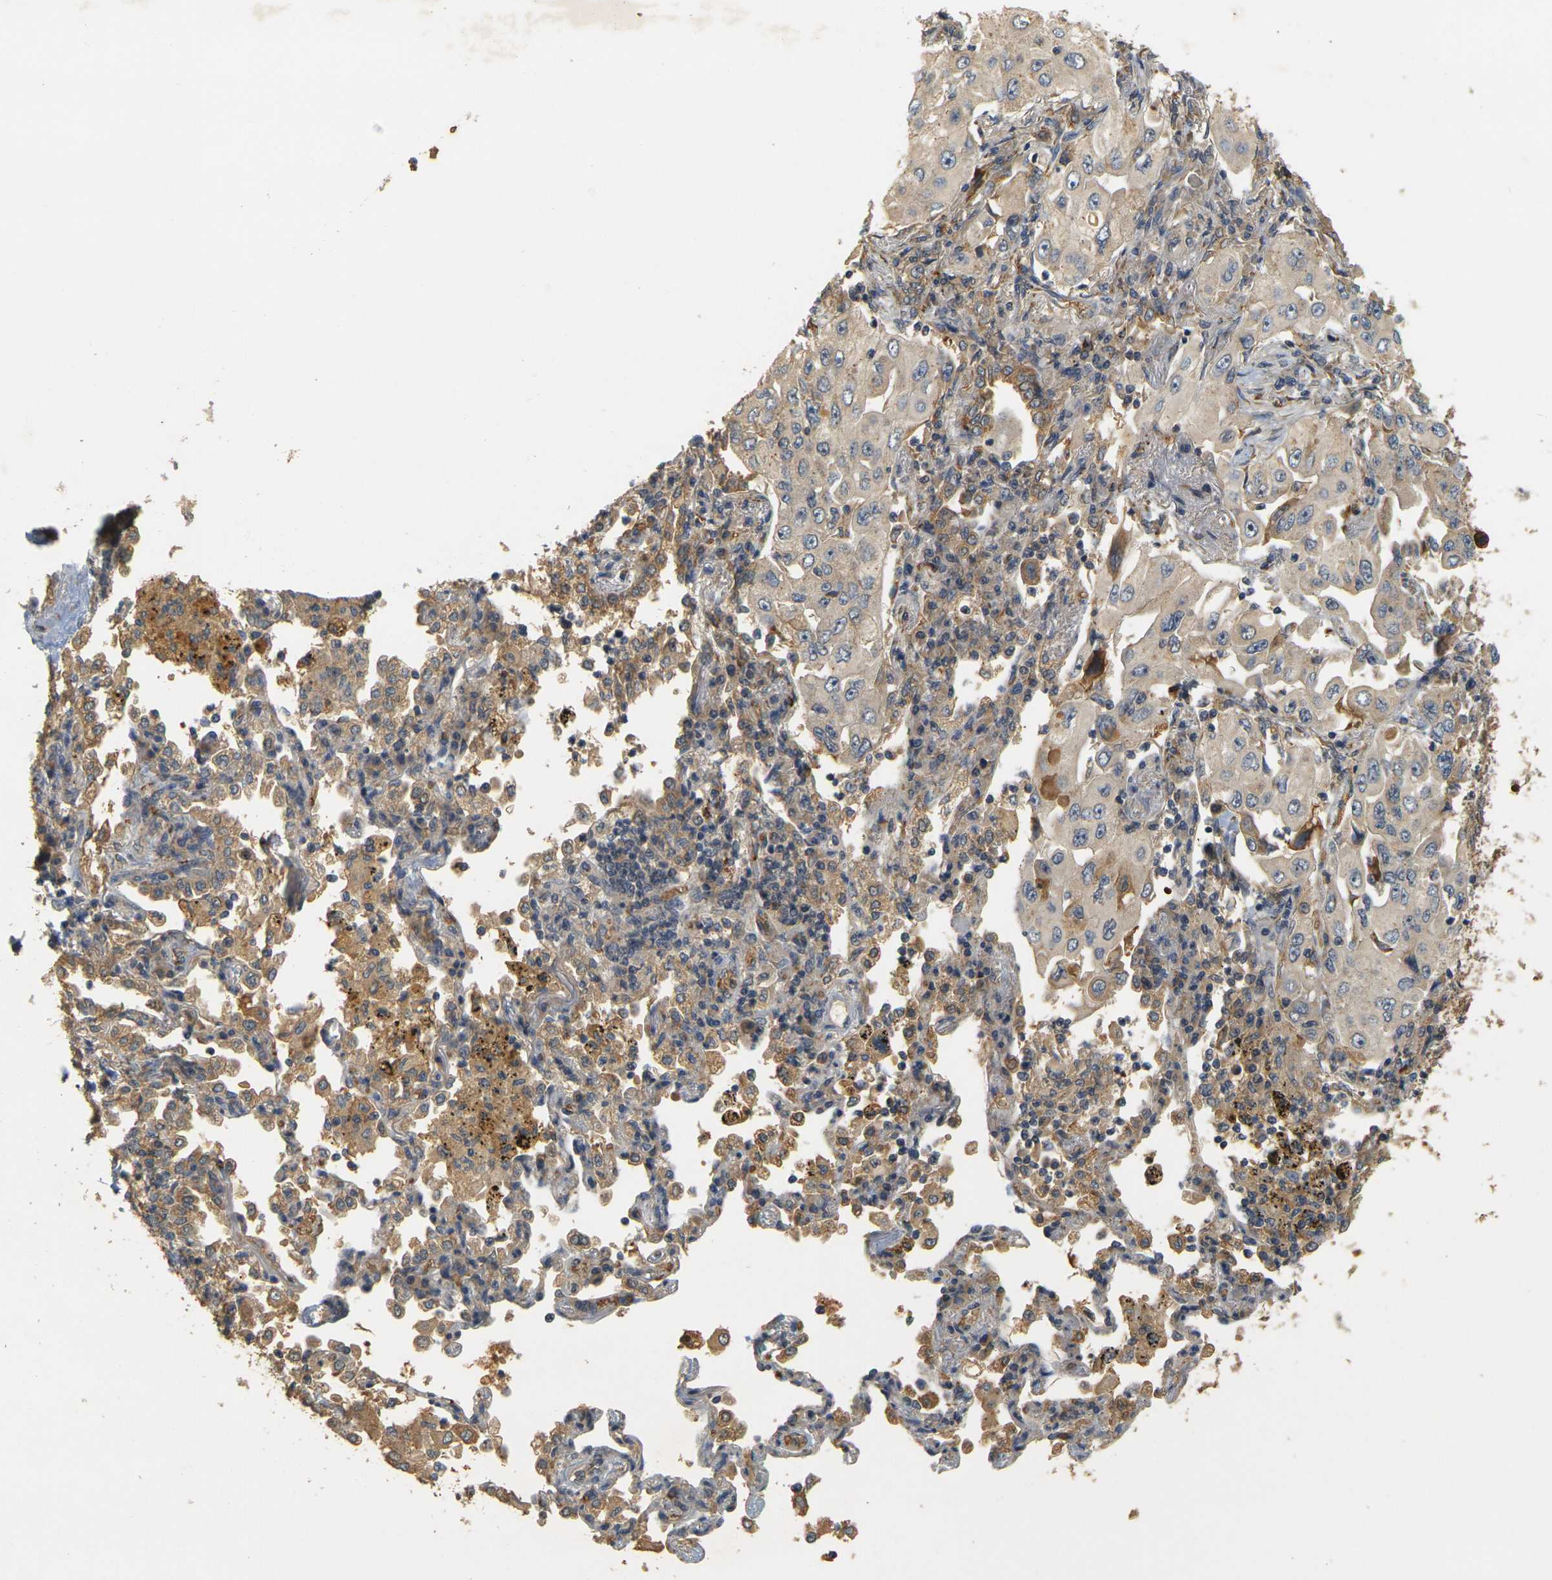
{"staining": {"intensity": "moderate", "quantity": "25%-75%", "location": "cytoplasmic/membranous"}, "tissue": "lung cancer", "cell_type": "Tumor cells", "image_type": "cancer", "snomed": [{"axis": "morphology", "description": "Adenocarcinoma, NOS"}, {"axis": "topography", "description": "Lung"}], "caption": "This histopathology image demonstrates immunohistochemistry staining of lung adenocarcinoma, with medium moderate cytoplasmic/membranous positivity in approximately 25%-75% of tumor cells.", "gene": "MEGF9", "patient": {"sex": "male", "age": 84}}